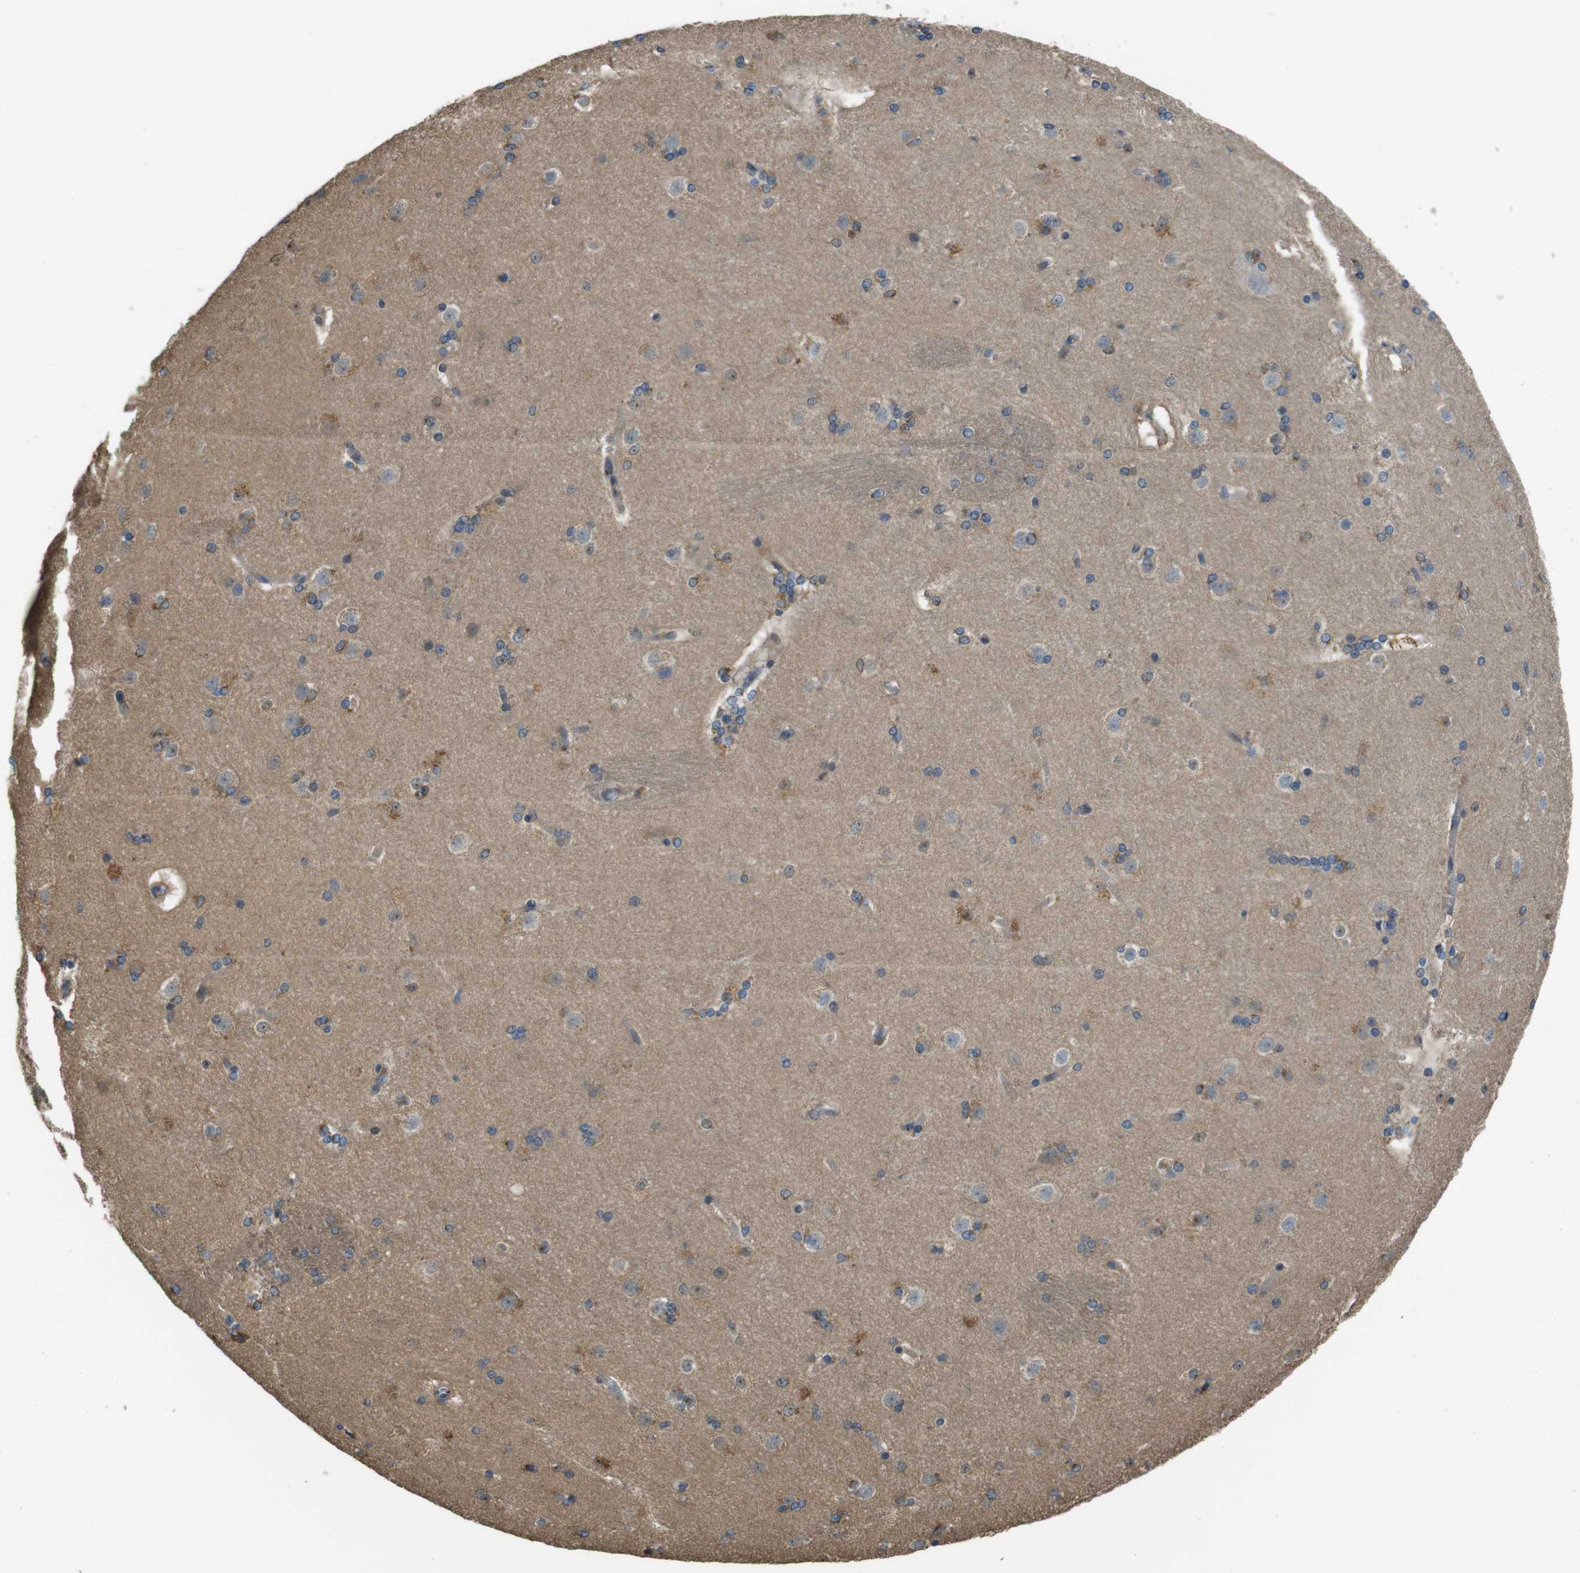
{"staining": {"intensity": "moderate", "quantity": "25%-75%", "location": "cytoplasmic/membranous"}, "tissue": "caudate", "cell_type": "Glial cells", "image_type": "normal", "snomed": [{"axis": "morphology", "description": "Normal tissue, NOS"}, {"axis": "topography", "description": "Lateral ventricle wall"}], "caption": "IHC (DAB (3,3'-diaminobenzidine)) staining of benign human caudate shows moderate cytoplasmic/membranous protein expression in about 25%-75% of glial cells. (DAB (3,3'-diaminobenzidine) IHC, brown staining for protein, blue staining for nuclei).", "gene": "RAB6A", "patient": {"sex": "female", "age": 19}}